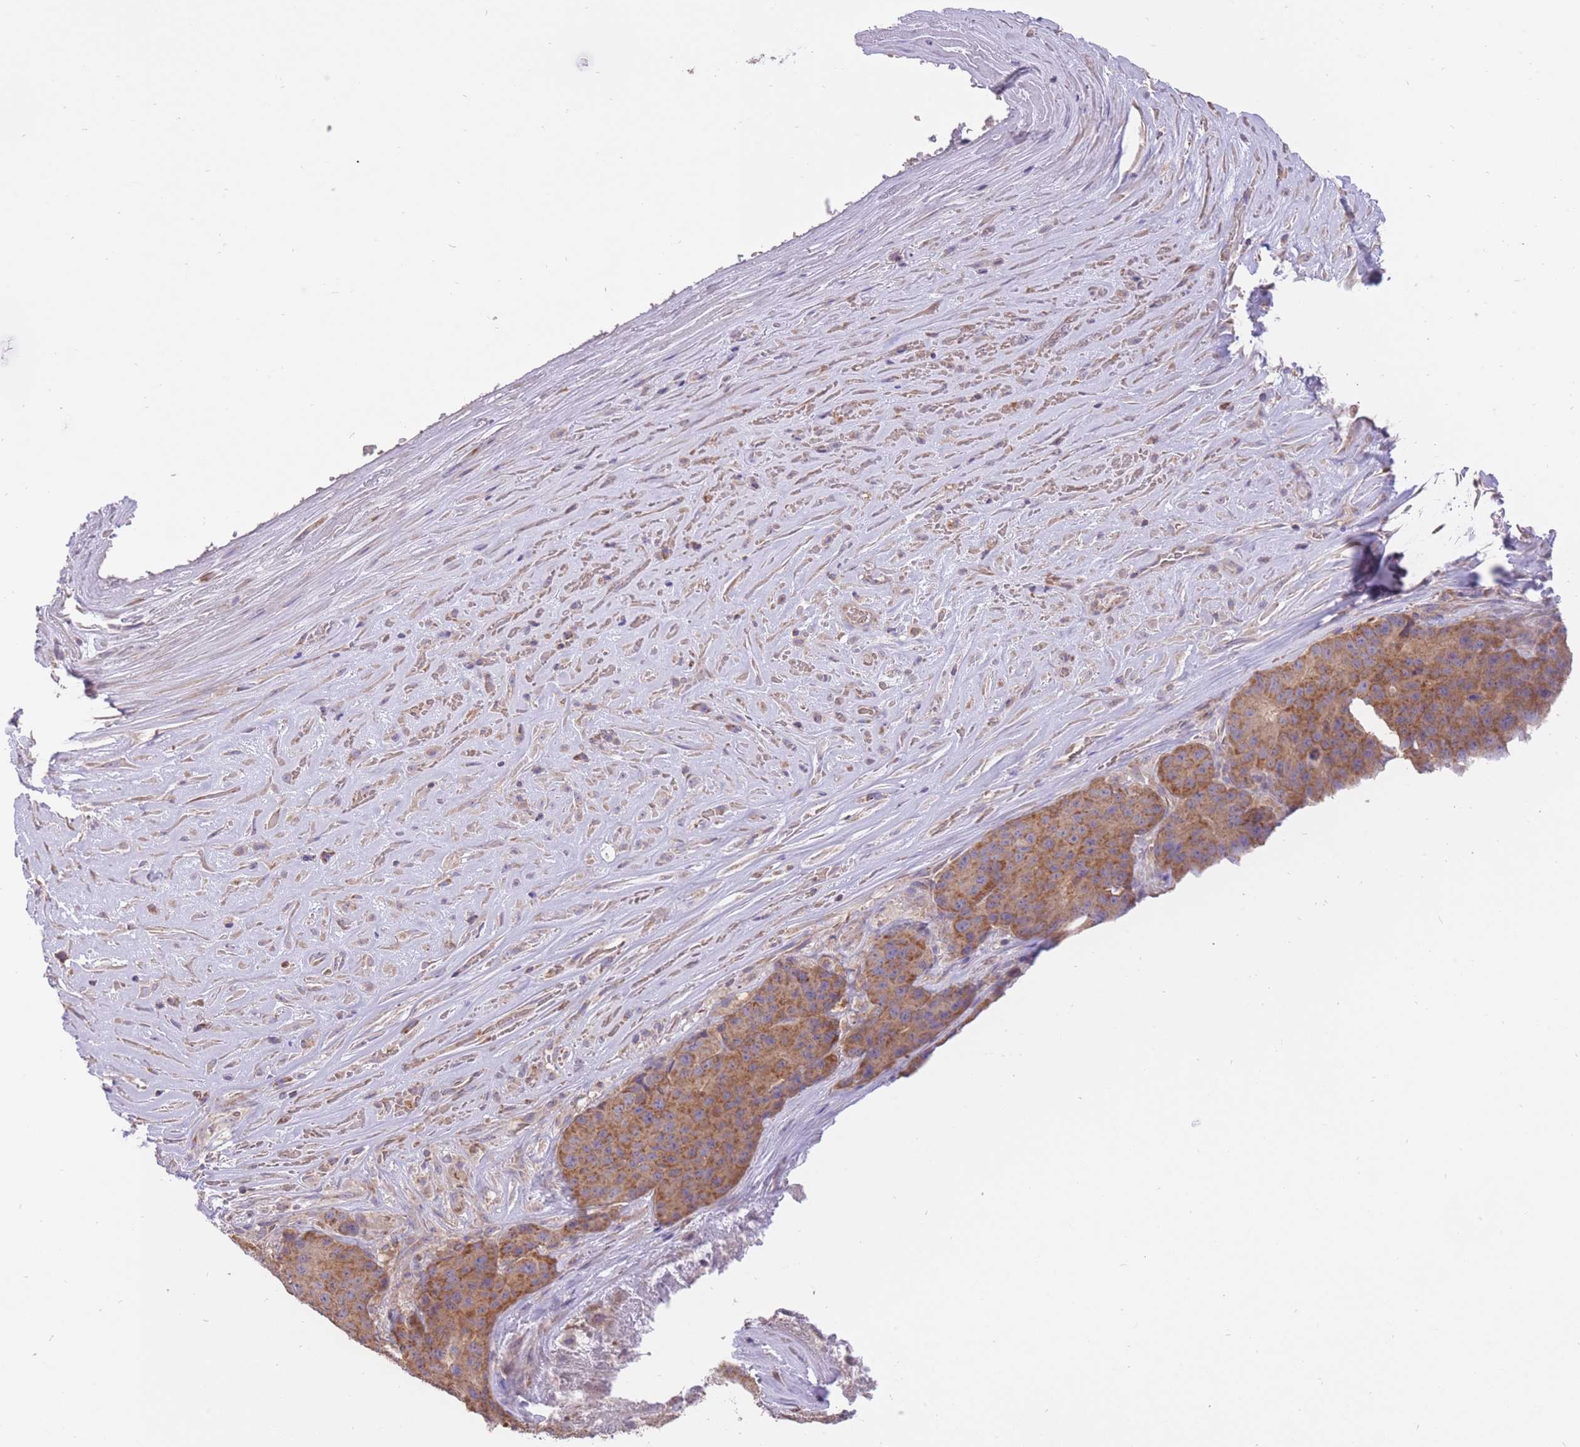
{"staining": {"intensity": "moderate", "quantity": ">75%", "location": "cytoplasmic/membranous"}, "tissue": "stomach cancer", "cell_type": "Tumor cells", "image_type": "cancer", "snomed": [{"axis": "morphology", "description": "Adenocarcinoma, NOS"}, {"axis": "topography", "description": "Stomach"}], "caption": "The immunohistochemical stain shows moderate cytoplasmic/membranous staining in tumor cells of stomach adenocarcinoma tissue.", "gene": "PREP", "patient": {"sex": "male", "age": 71}}